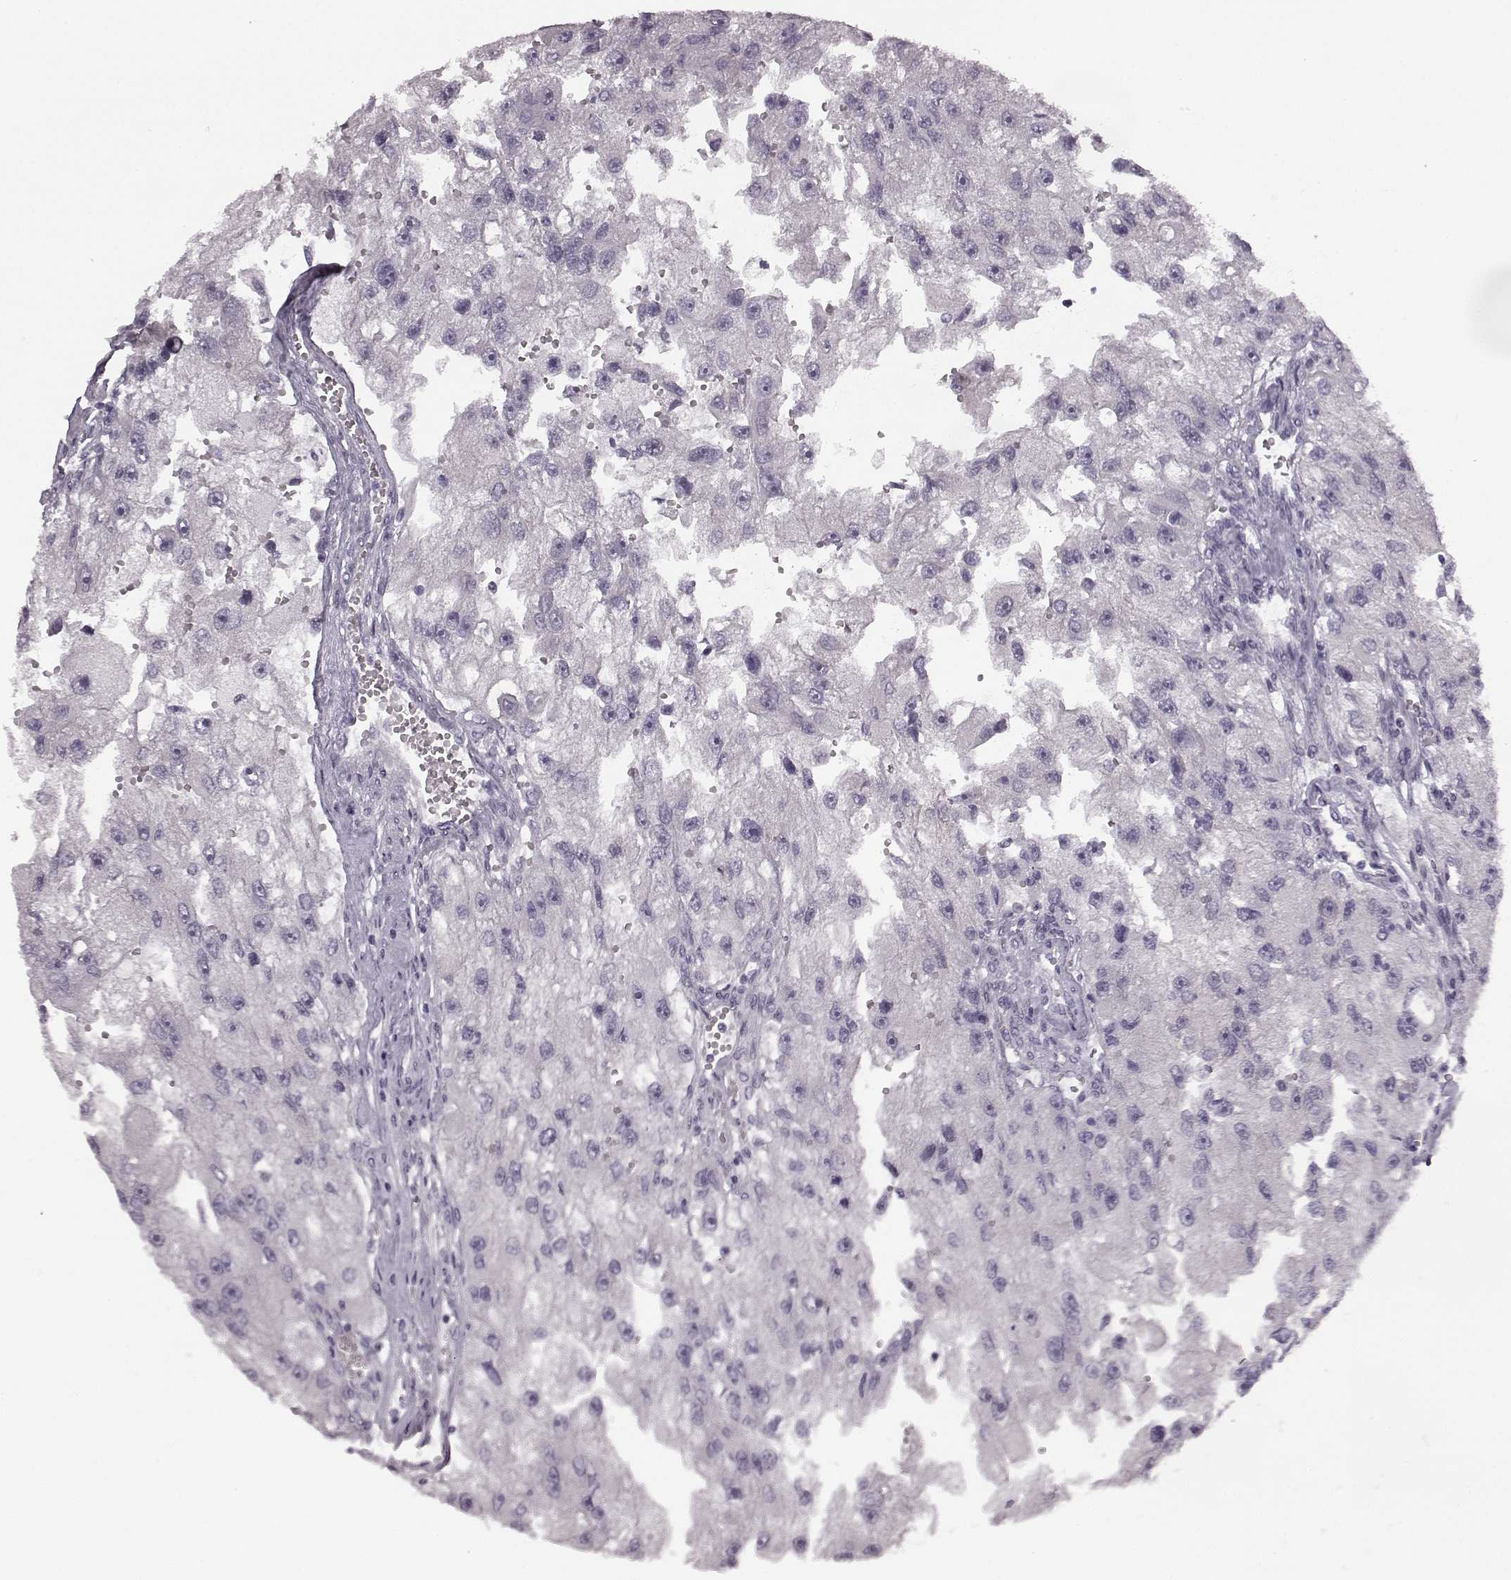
{"staining": {"intensity": "negative", "quantity": "none", "location": "none"}, "tissue": "renal cancer", "cell_type": "Tumor cells", "image_type": "cancer", "snomed": [{"axis": "morphology", "description": "Adenocarcinoma, NOS"}, {"axis": "topography", "description": "Kidney"}], "caption": "An immunohistochemistry micrograph of adenocarcinoma (renal) is shown. There is no staining in tumor cells of adenocarcinoma (renal).", "gene": "SEMG2", "patient": {"sex": "male", "age": 63}}